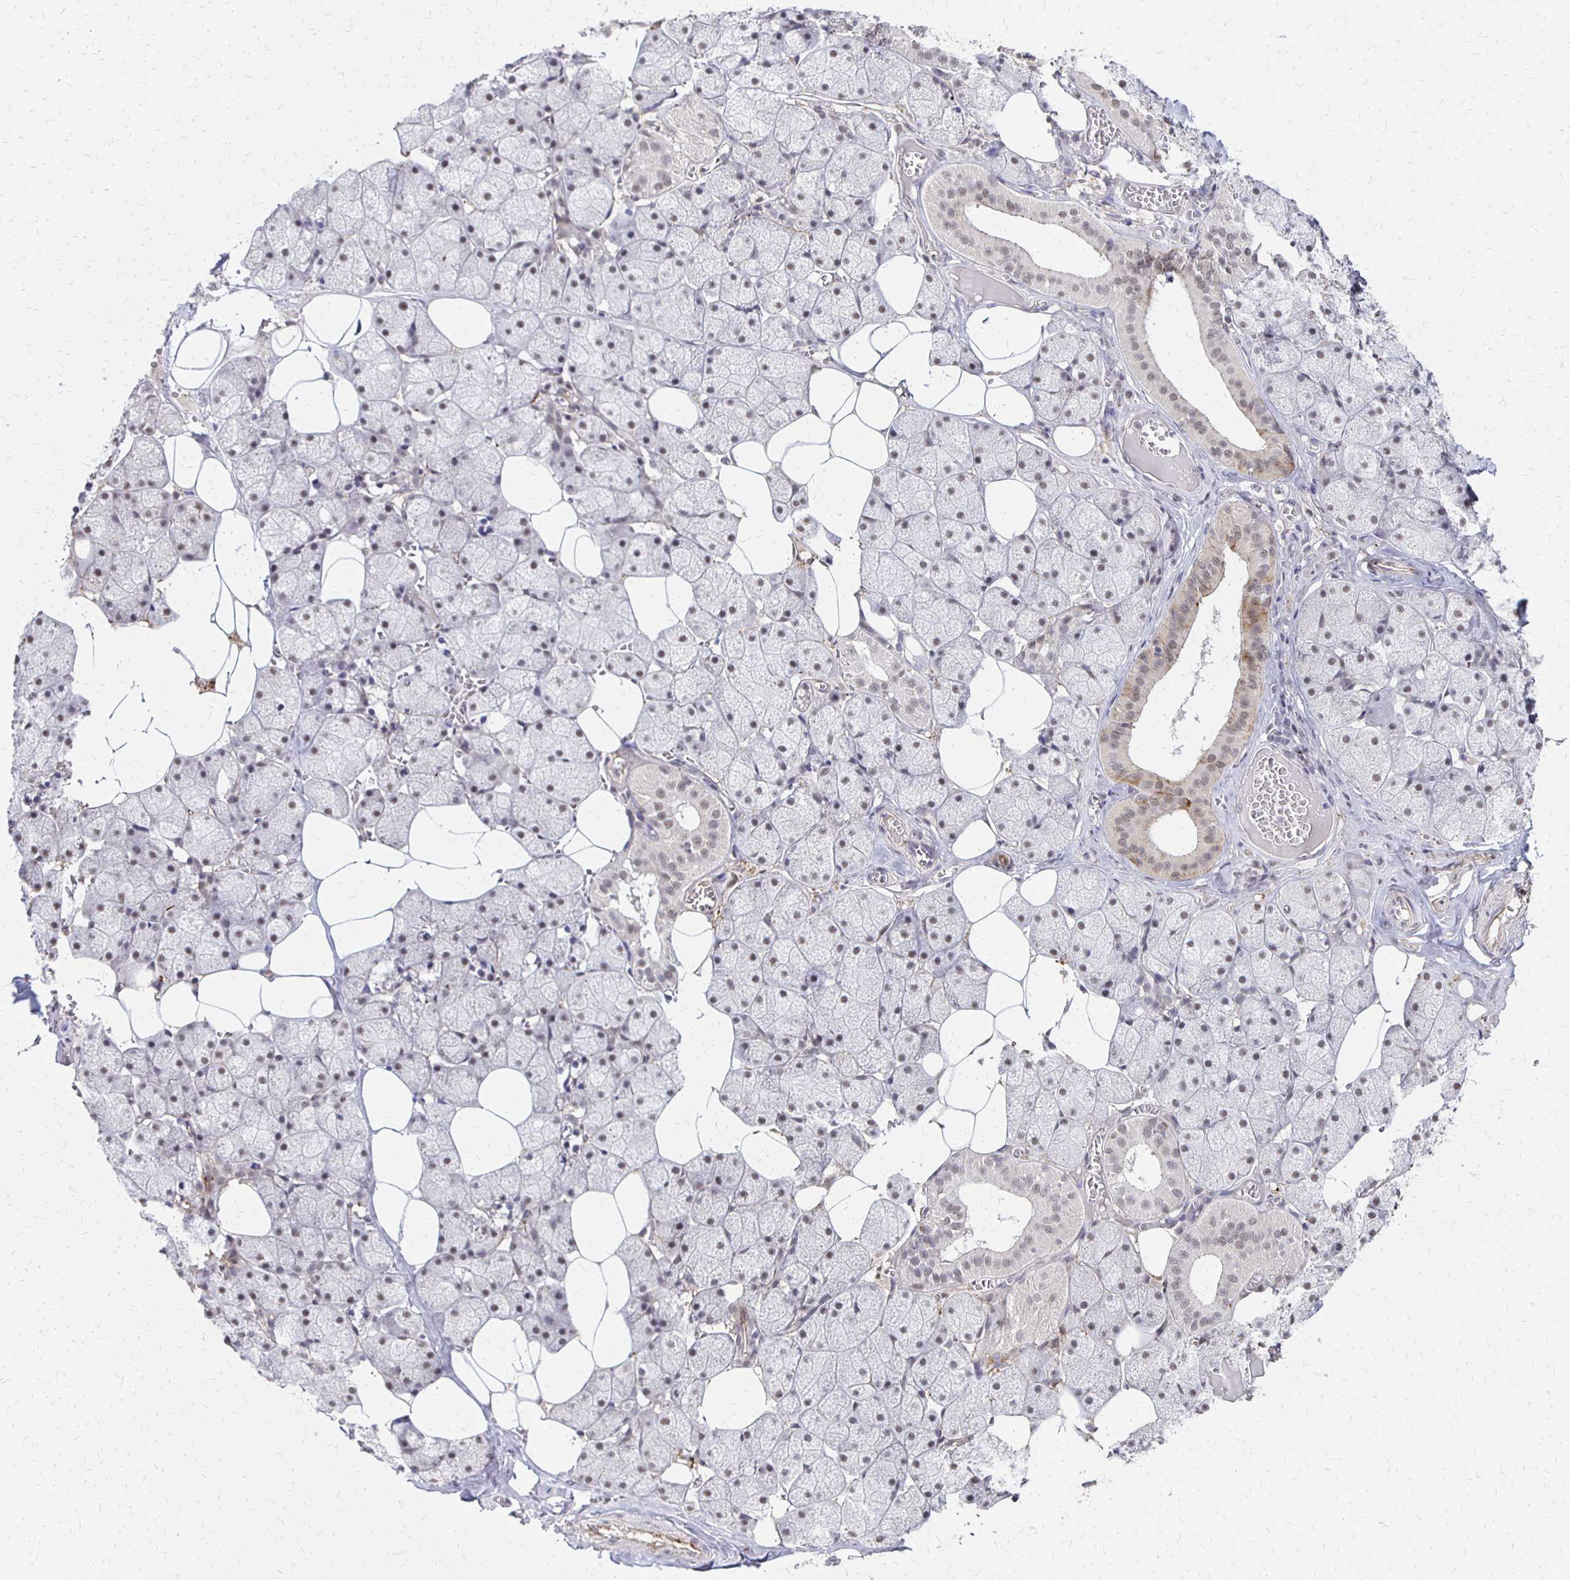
{"staining": {"intensity": "moderate", "quantity": "<25%", "location": "cytoplasmic/membranous,nuclear"}, "tissue": "salivary gland", "cell_type": "Glandular cells", "image_type": "normal", "snomed": [{"axis": "morphology", "description": "Normal tissue, NOS"}, {"axis": "topography", "description": "Salivary gland"}, {"axis": "topography", "description": "Peripheral nerve tissue"}], "caption": "DAB immunohistochemical staining of benign human salivary gland demonstrates moderate cytoplasmic/membranous,nuclear protein staining in approximately <25% of glandular cells.", "gene": "CLASRP", "patient": {"sex": "male", "age": 38}}